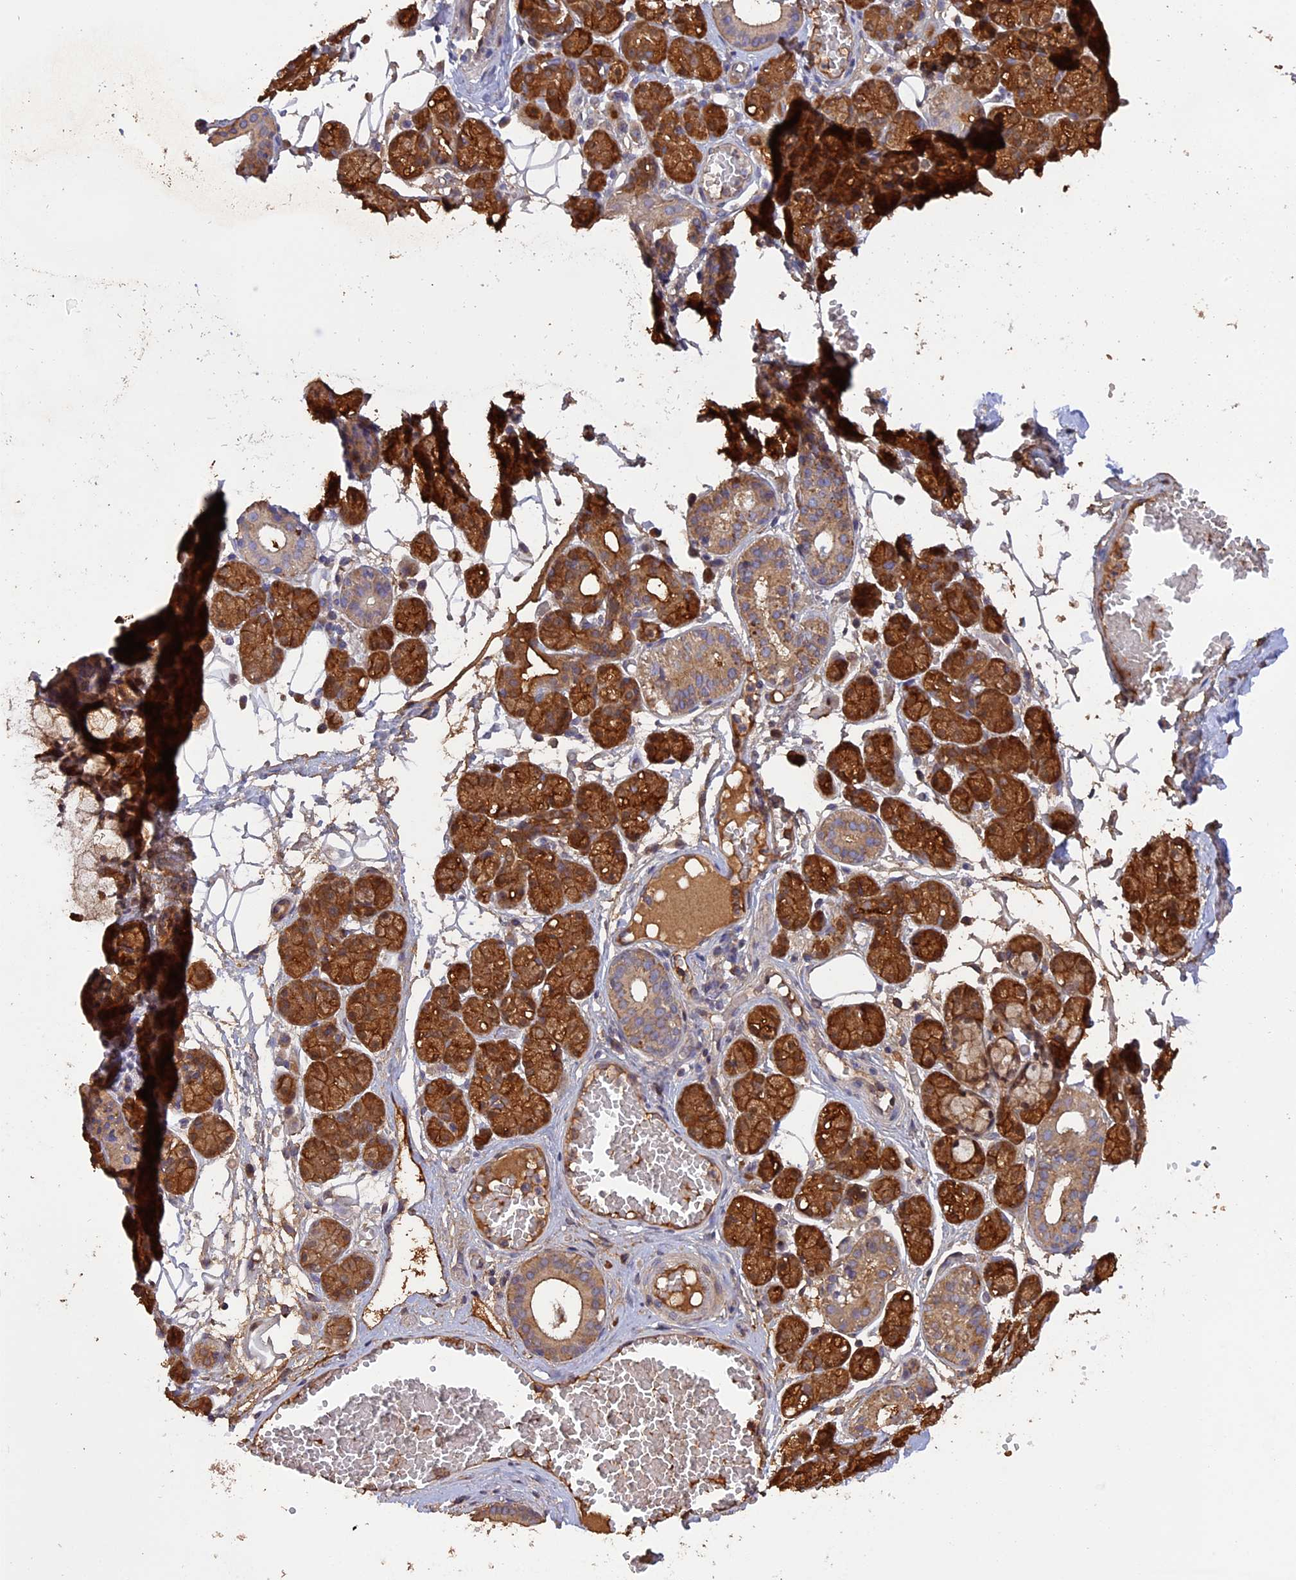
{"staining": {"intensity": "strong", "quantity": "25%-75%", "location": "cytoplasmic/membranous"}, "tissue": "salivary gland", "cell_type": "Glandular cells", "image_type": "normal", "snomed": [{"axis": "morphology", "description": "Normal tissue, NOS"}, {"axis": "topography", "description": "Salivary gland"}], "caption": "The immunohistochemical stain labels strong cytoplasmic/membranous expression in glandular cells of normal salivary gland. Immunohistochemistry (ihc) stains the protein in brown and the nuclei are stained blue.", "gene": "RASAL1", "patient": {"sex": "male", "age": 63}}